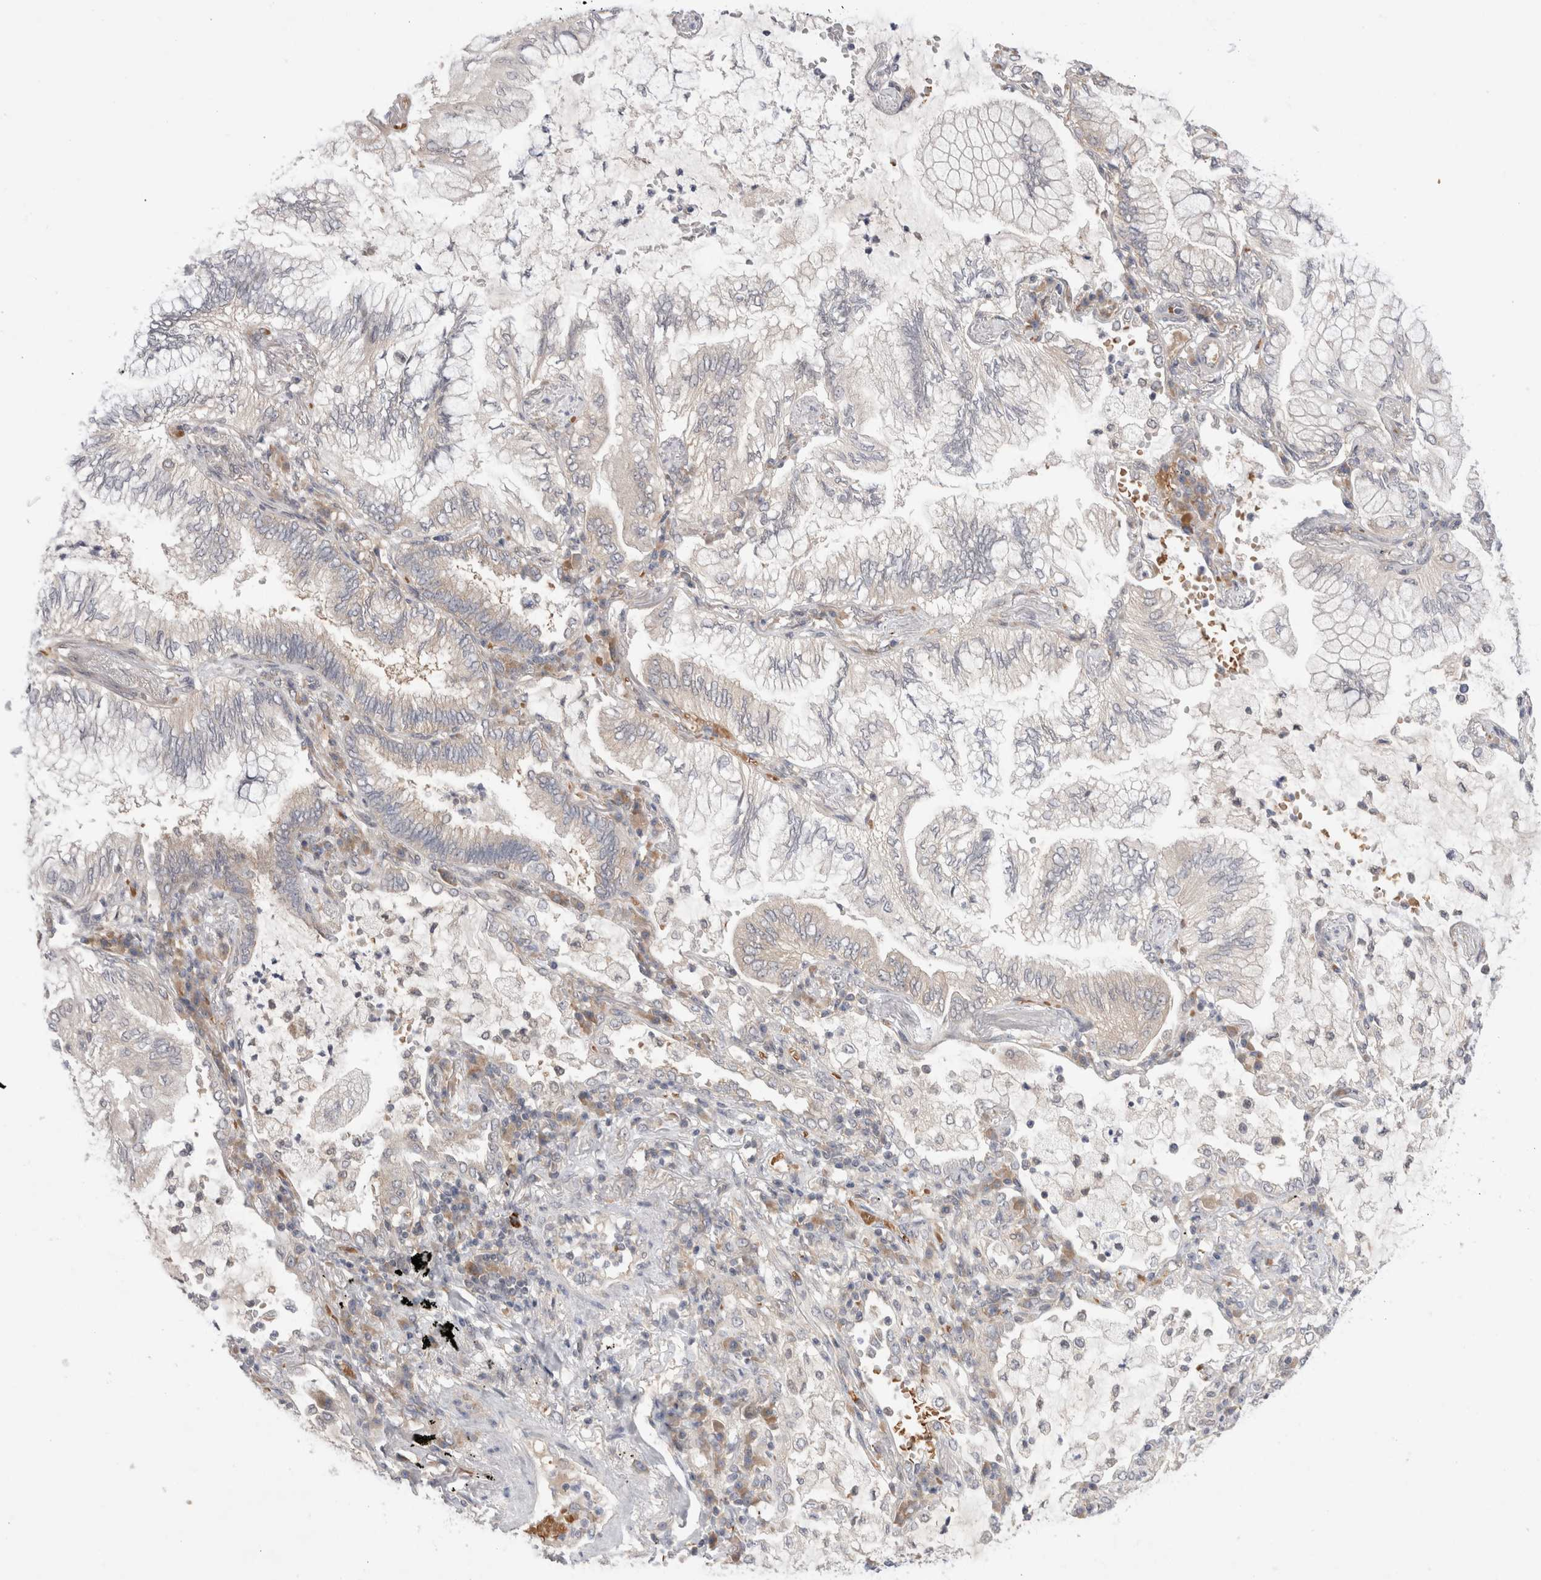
{"staining": {"intensity": "weak", "quantity": "<25%", "location": "cytoplasmic/membranous"}, "tissue": "lung cancer", "cell_type": "Tumor cells", "image_type": "cancer", "snomed": [{"axis": "morphology", "description": "Adenocarcinoma, NOS"}, {"axis": "topography", "description": "Lung"}], "caption": "High magnification brightfield microscopy of adenocarcinoma (lung) stained with DAB (brown) and counterstained with hematoxylin (blue): tumor cells show no significant expression.", "gene": "EIF3E", "patient": {"sex": "female", "age": 70}}